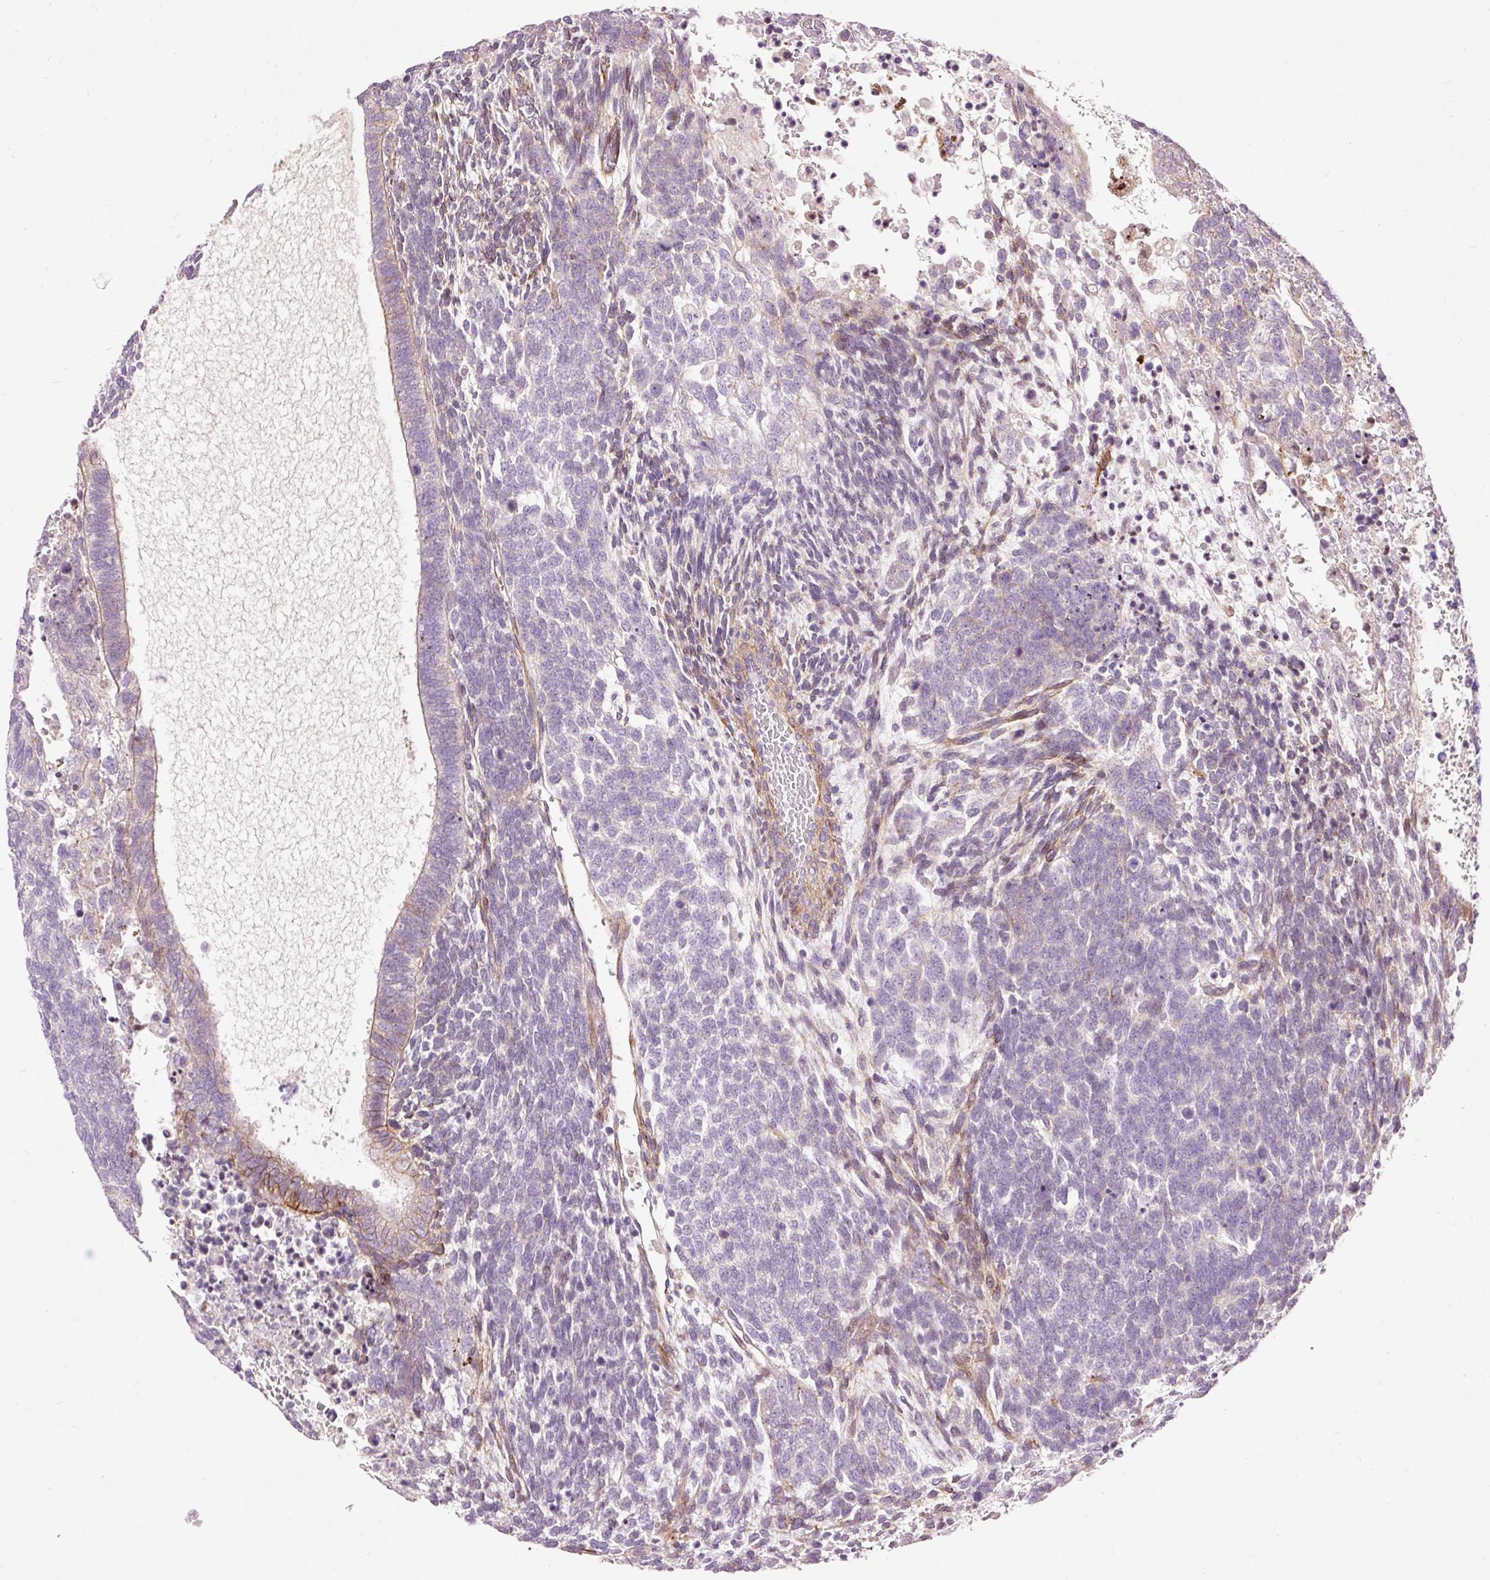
{"staining": {"intensity": "weak", "quantity": "<25%", "location": "cytoplasmic/membranous"}, "tissue": "testis cancer", "cell_type": "Tumor cells", "image_type": "cancer", "snomed": [{"axis": "morphology", "description": "Carcinoma, Embryonal, NOS"}, {"axis": "topography", "description": "Testis"}], "caption": "Histopathology image shows no significant protein positivity in tumor cells of testis embryonal carcinoma.", "gene": "FCRL4", "patient": {"sex": "male", "age": 23}}